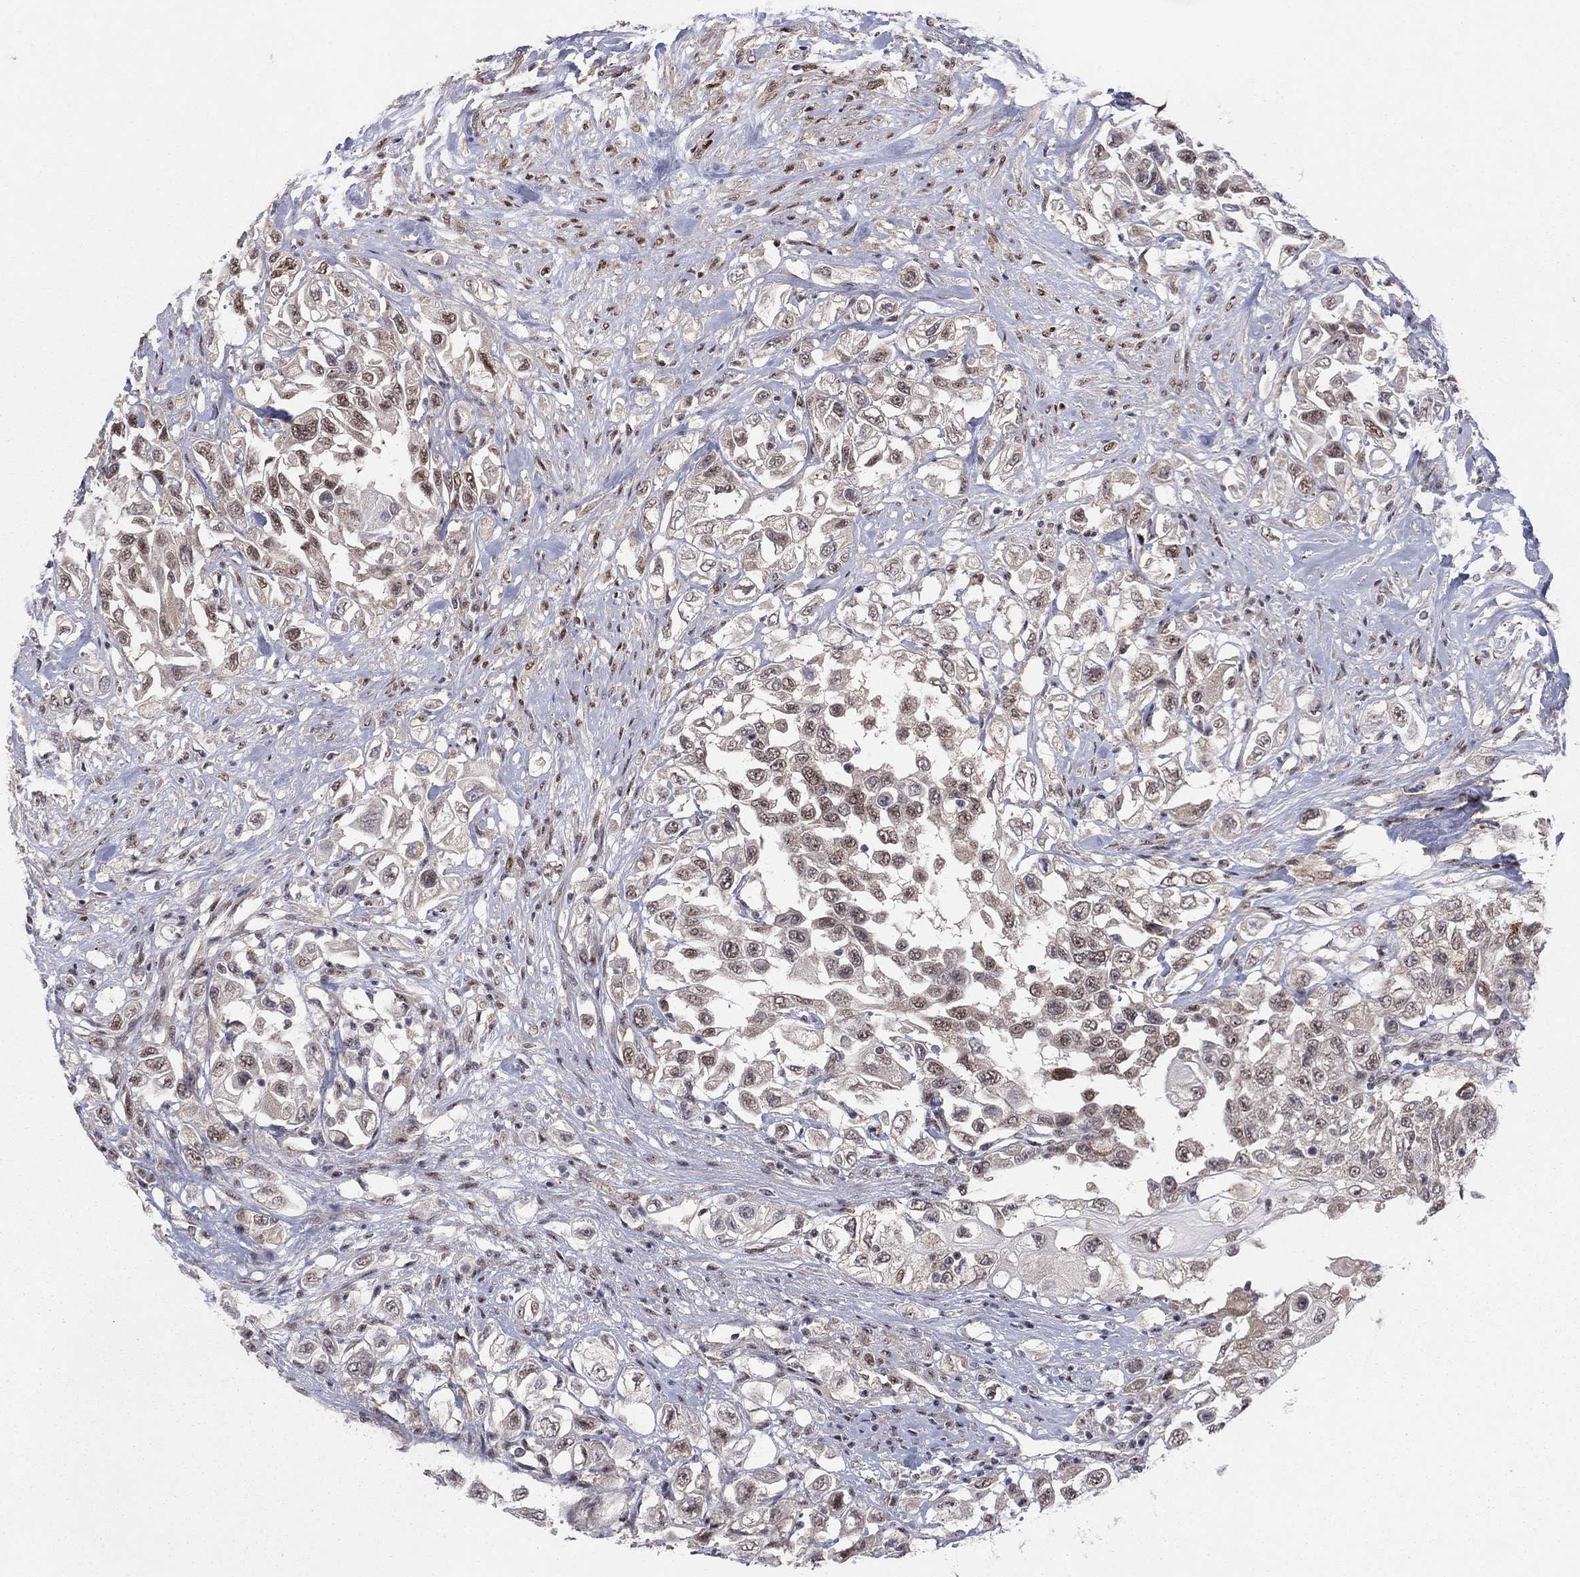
{"staining": {"intensity": "moderate", "quantity": "<25%", "location": "nuclear"}, "tissue": "urothelial cancer", "cell_type": "Tumor cells", "image_type": "cancer", "snomed": [{"axis": "morphology", "description": "Urothelial carcinoma, High grade"}, {"axis": "topography", "description": "Urinary bladder"}], "caption": "A brown stain shows moderate nuclear expression of a protein in urothelial cancer tumor cells.", "gene": "ZNF395", "patient": {"sex": "female", "age": 56}}